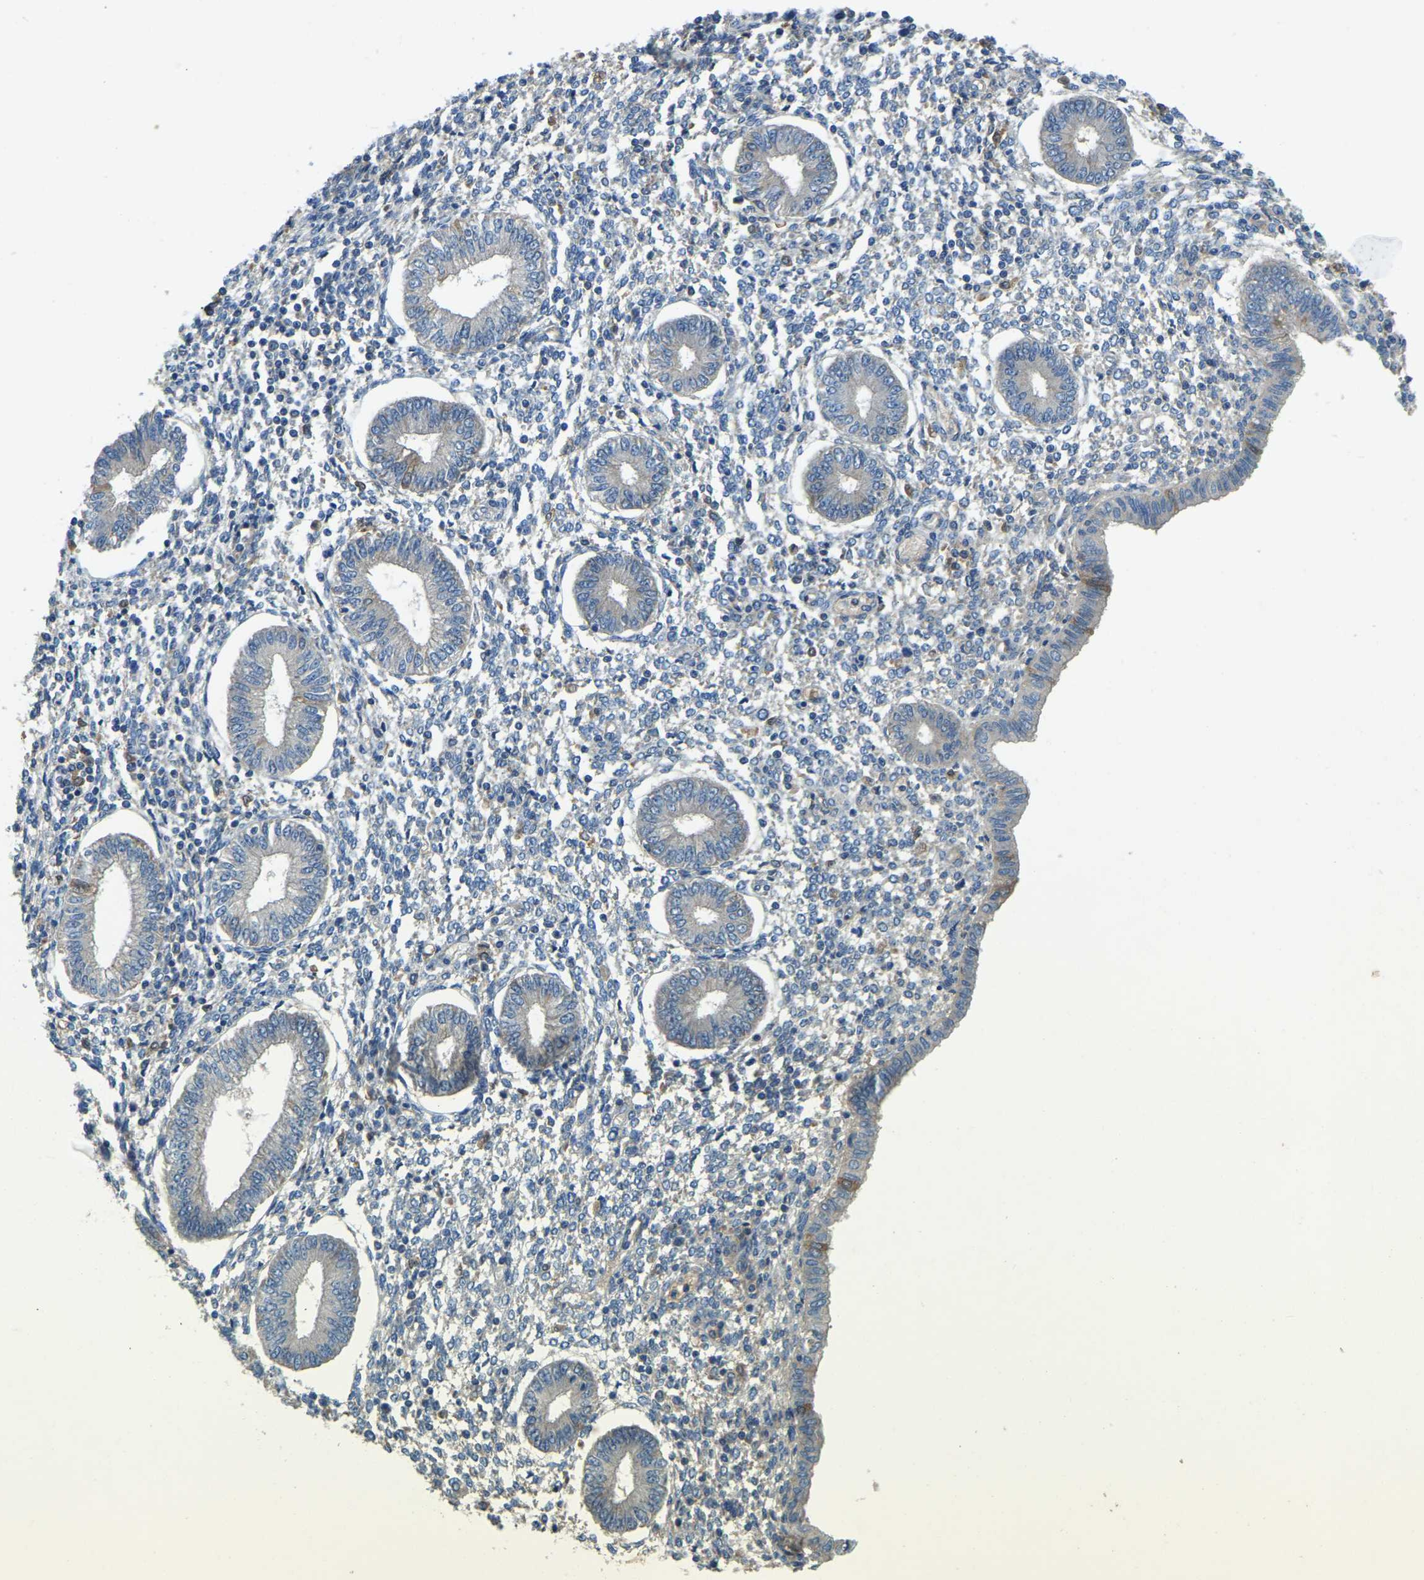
{"staining": {"intensity": "weak", "quantity": "<25%", "location": "cytoplasmic/membranous"}, "tissue": "endometrium", "cell_type": "Cells in endometrial stroma", "image_type": "normal", "snomed": [{"axis": "morphology", "description": "Normal tissue, NOS"}, {"axis": "topography", "description": "Endometrium"}], "caption": "The micrograph reveals no staining of cells in endometrial stroma in unremarkable endometrium. (Immunohistochemistry (ihc), brightfield microscopy, high magnification).", "gene": "ATP8B1", "patient": {"sex": "female", "age": 50}}